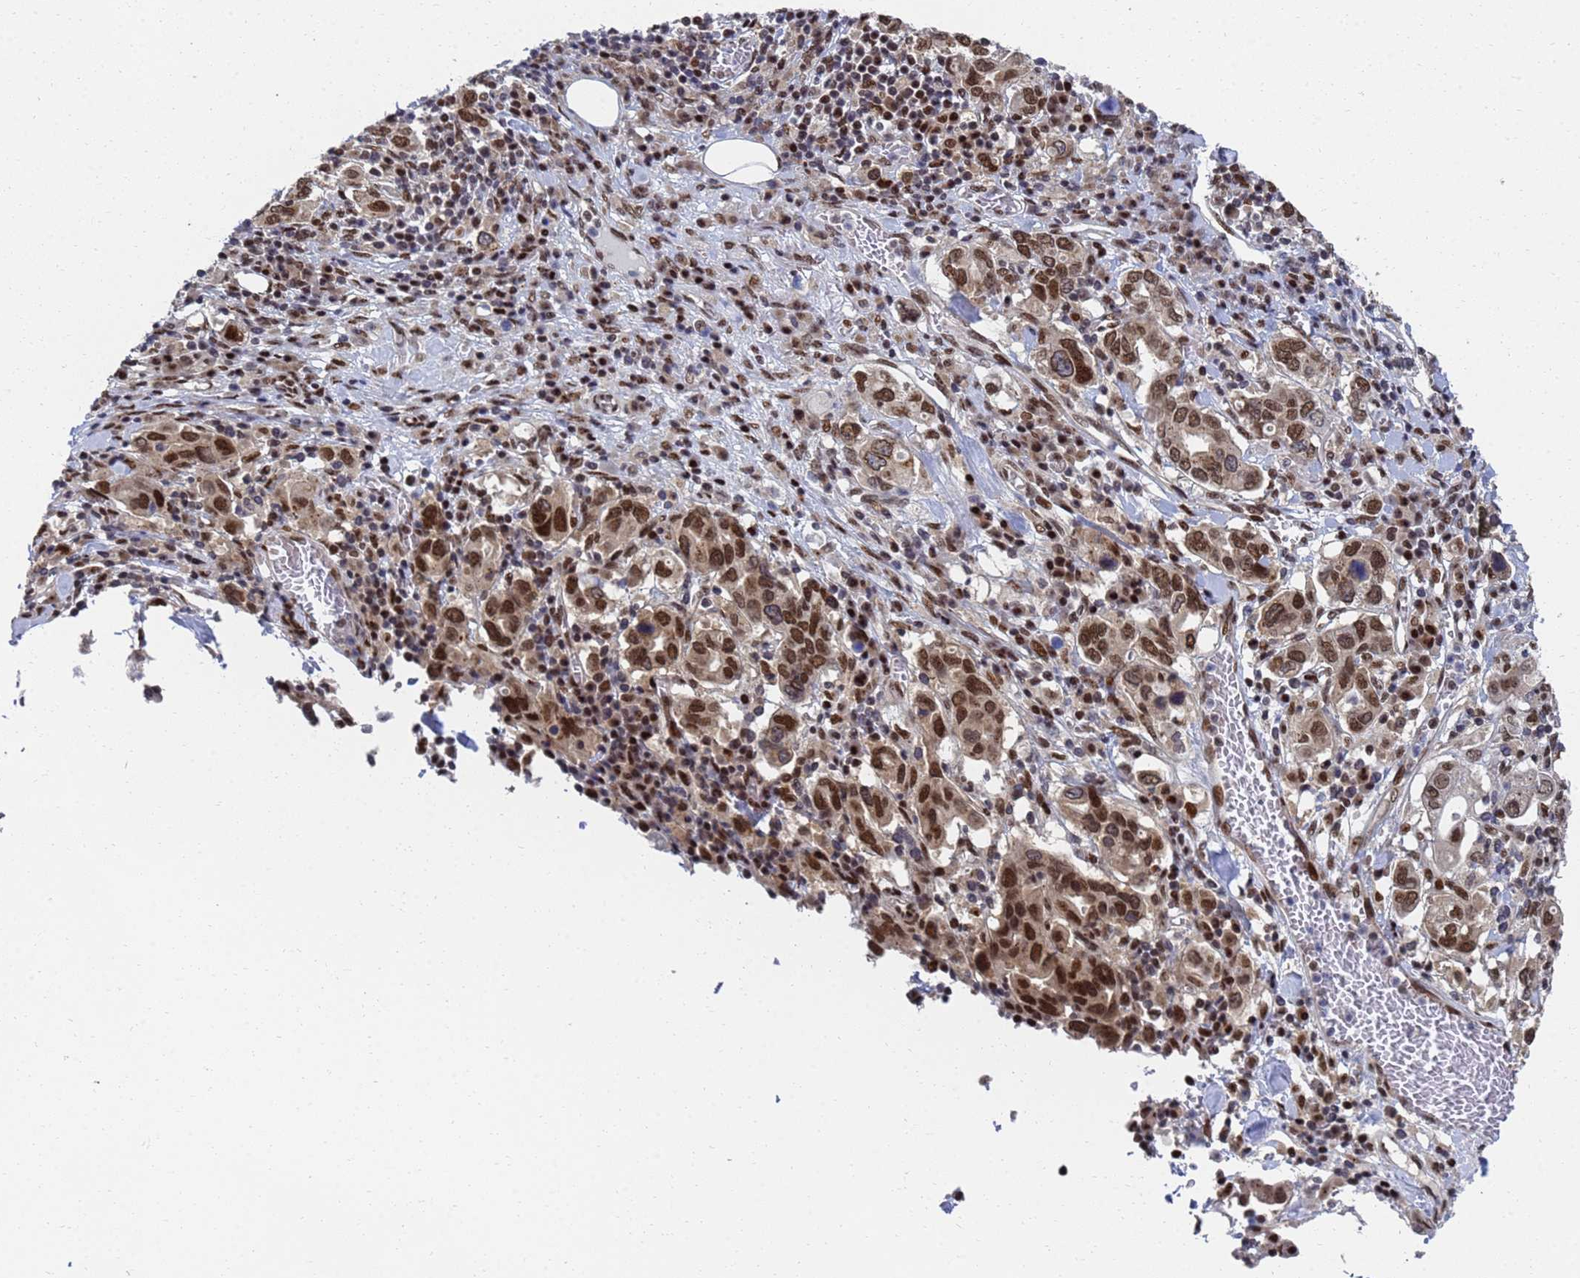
{"staining": {"intensity": "moderate", "quantity": "25%-75%", "location": "nuclear"}, "tissue": "stomach cancer", "cell_type": "Tumor cells", "image_type": "cancer", "snomed": [{"axis": "morphology", "description": "Adenocarcinoma, NOS"}, {"axis": "topography", "description": "Stomach, upper"}, {"axis": "topography", "description": "Stomach"}], "caption": "Moderate nuclear staining is identified in approximately 25%-75% of tumor cells in stomach cancer (adenocarcinoma).", "gene": "AP5Z1", "patient": {"sex": "male", "age": 62}}